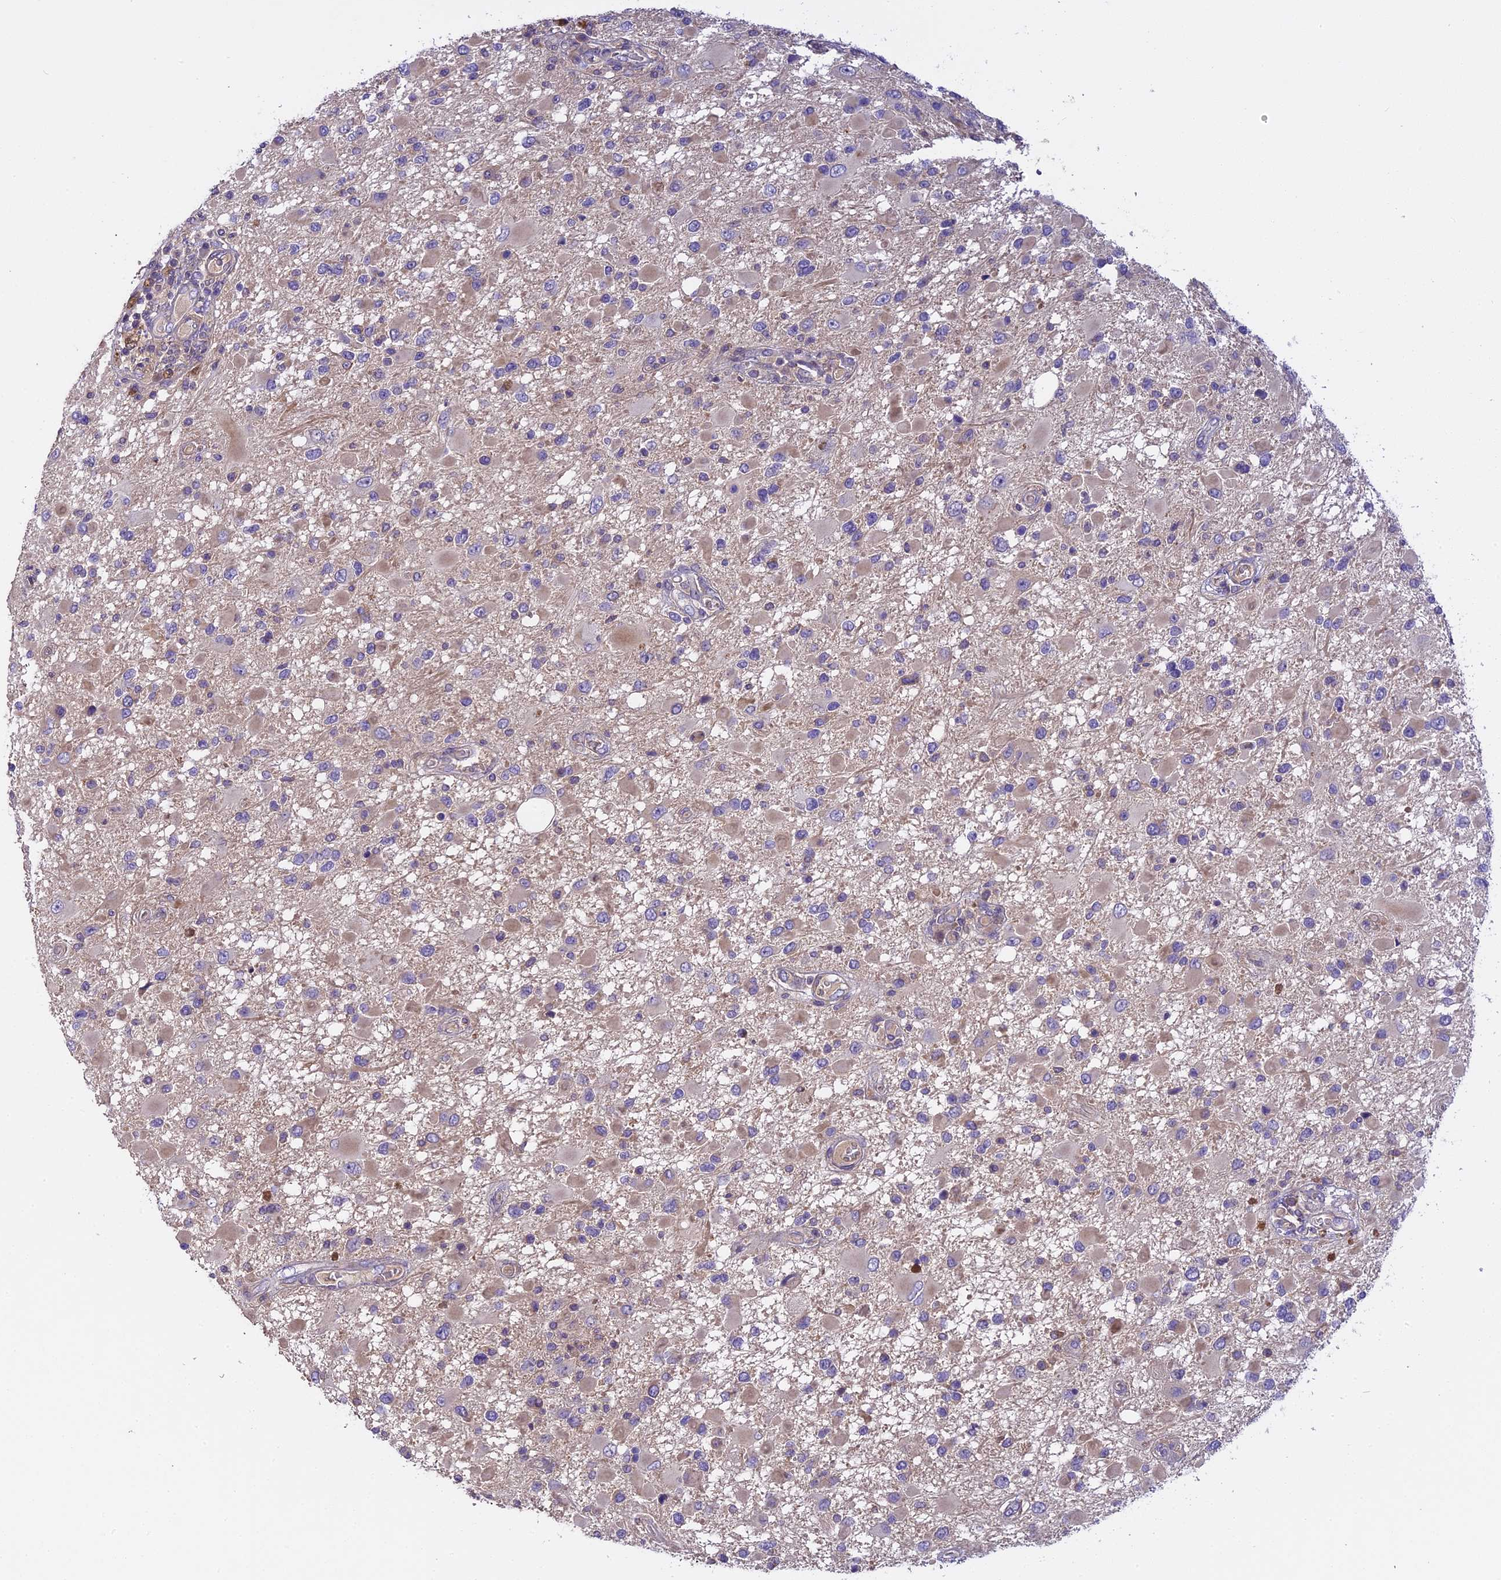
{"staining": {"intensity": "weak", "quantity": "<25%", "location": "cytoplasmic/membranous"}, "tissue": "glioma", "cell_type": "Tumor cells", "image_type": "cancer", "snomed": [{"axis": "morphology", "description": "Glioma, malignant, High grade"}, {"axis": "topography", "description": "Brain"}], "caption": "Immunohistochemistry photomicrograph of neoplastic tissue: glioma stained with DAB reveals no significant protein staining in tumor cells.", "gene": "FAM98C", "patient": {"sex": "male", "age": 53}}